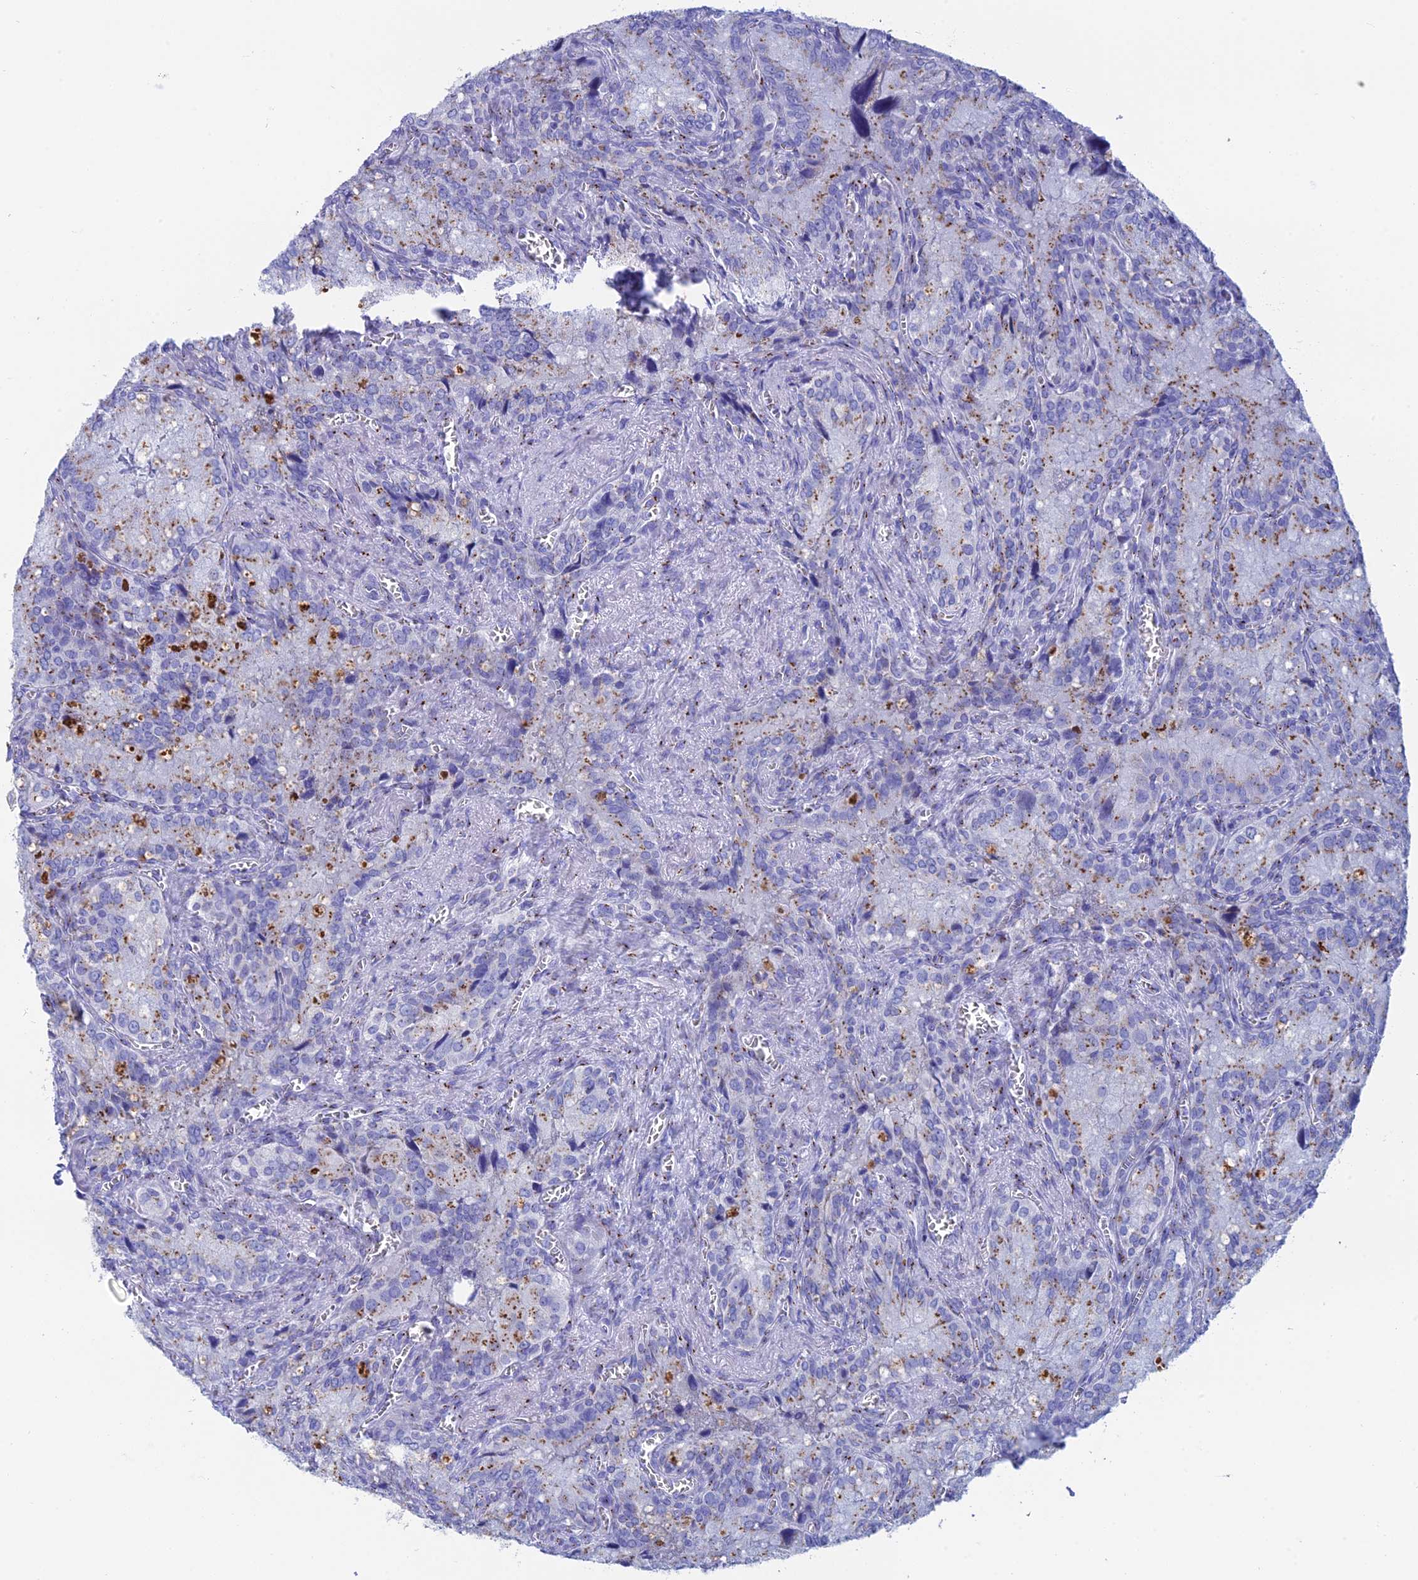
{"staining": {"intensity": "moderate", "quantity": "<25%", "location": "cytoplasmic/membranous"}, "tissue": "seminal vesicle", "cell_type": "Glandular cells", "image_type": "normal", "snomed": [{"axis": "morphology", "description": "Normal tissue, NOS"}, {"axis": "topography", "description": "Seminal veicle"}], "caption": "Seminal vesicle was stained to show a protein in brown. There is low levels of moderate cytoplasmic/membranous staining in approximately <25% of glandular cells.", "gene": "ERICH4", "patient": {"sex": "male", "age": 62}}